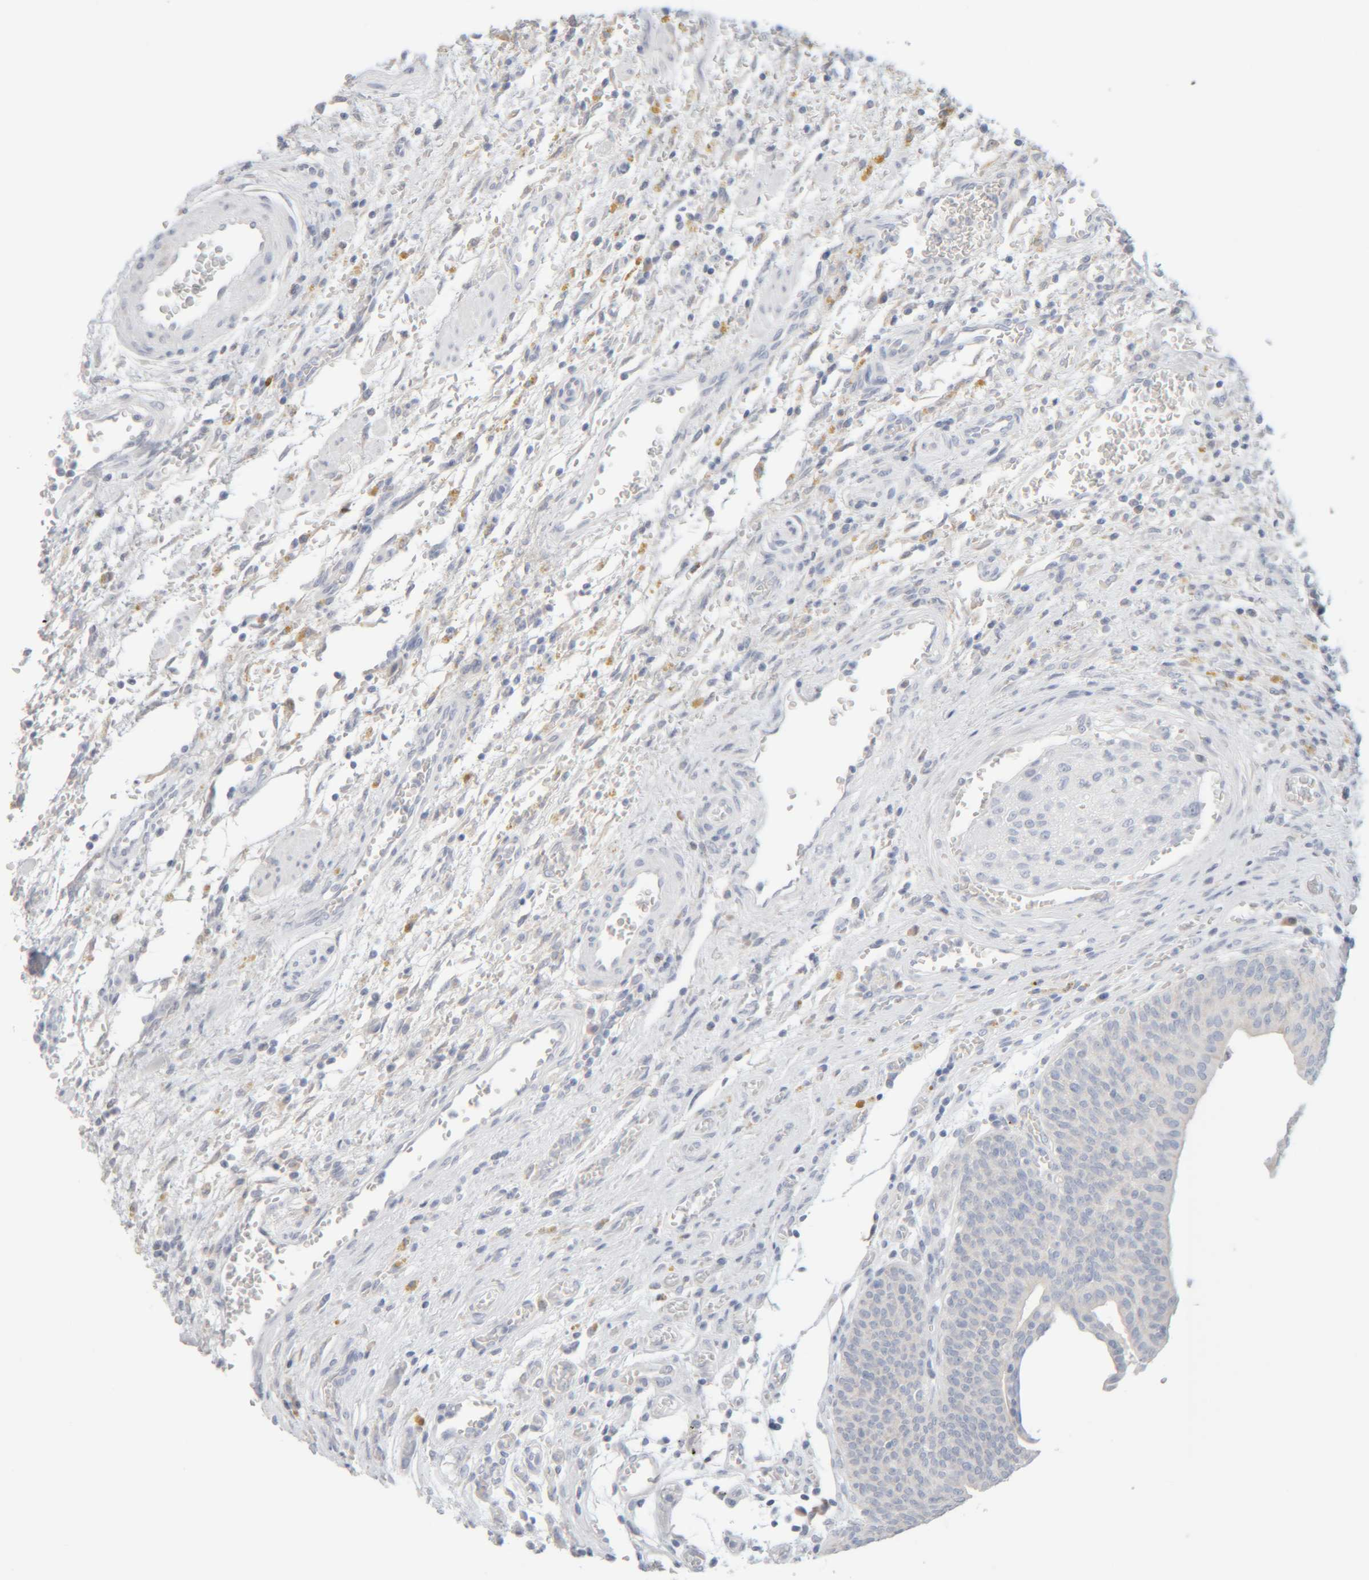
{"staining": {"intensity": "negative", "quantity": "none", "location": "none"}, "tissue": "urothelial cancer", "cell_type": "Tumor cells", "image_type": "cancer", "snomed": [{"axis": "morphology", "description": "Urothelial carcinoma, Low grade"}, {"axis": "morphology", "description": "Urothelial carcinoma, High grade"}, {"axis": "topography", "description": "Urinary bladder"}], "caption": "DAB (3,3'-diaminobenzidine) immunohistochemical staining of human urothelial carcinoma (low-grade) displays no significant expression in tumor cells. The staining was performed using DAB (3,3'-diaminobenzidine) to visualize the protein expression in brown, while the nuclei were stained in blue with hematoxylin (Magnification: 20x).", "gene": "RIDA", "patient": {"sex": "male", "age": 35}}